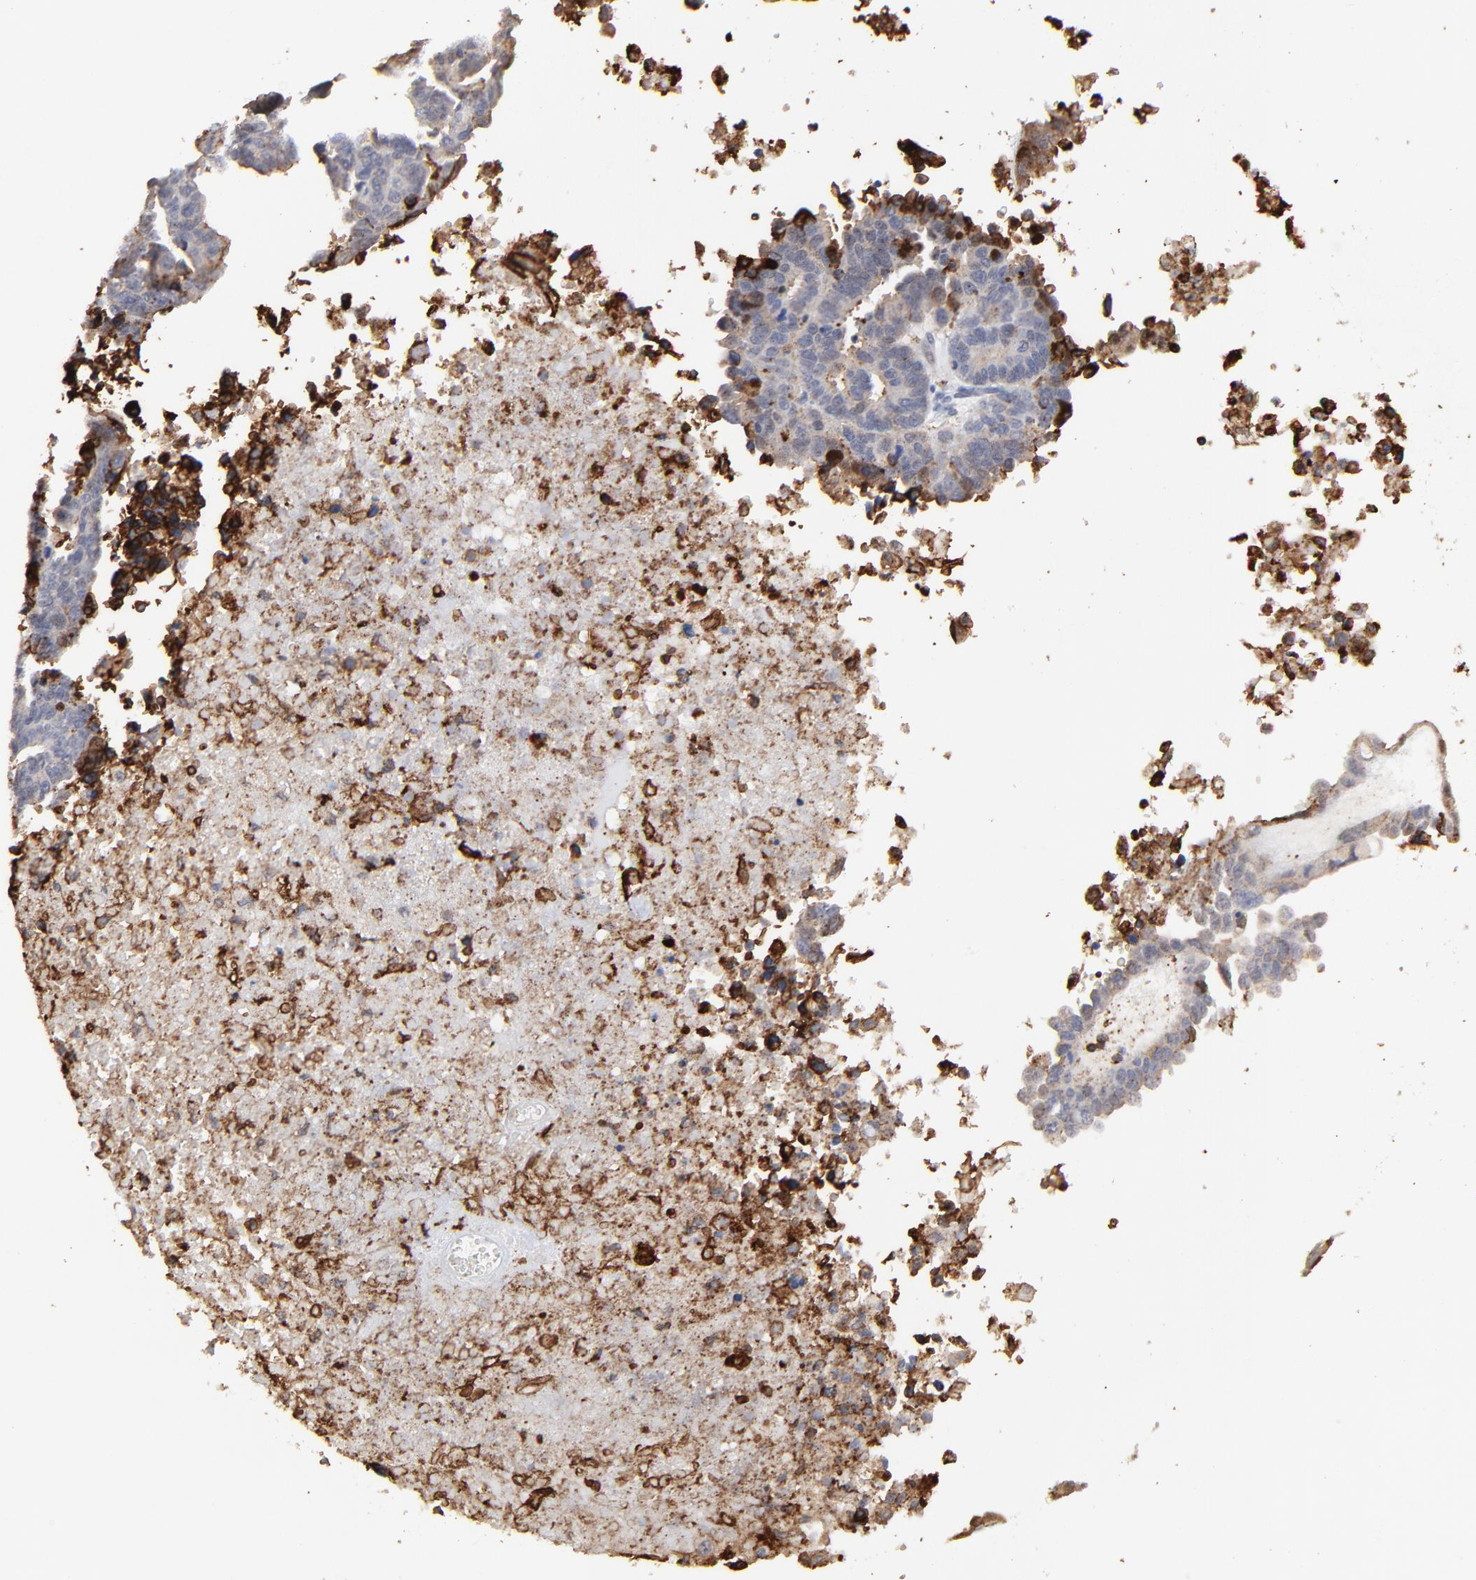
{"staining": {"intensity": "moderate", "quantity": "25%-75%", "location": "cytoplasmic/membranous,nuclear"}, "tissue": "ovarian cancer", "cell_type": "Tumor cells", "image_type": "cancer", "snomed": [{"axis": "morphology", "description": "Carcinoma, endometroid"}, {"axis": "morphology", "description": "Cystadenocarcinoma, serous, NOS"}, {"axis": "topography", "description": "Ovary"}], "caption": "IHC of serous cystadenocarcinoma (ovarian) reveals medium levels of moderate cytoplasmic/membranous and nuclear staining in about 25%-75% of tumor cells.", "gene": "SLC6A14", "patient": {"sex": "female", "age": 45}}